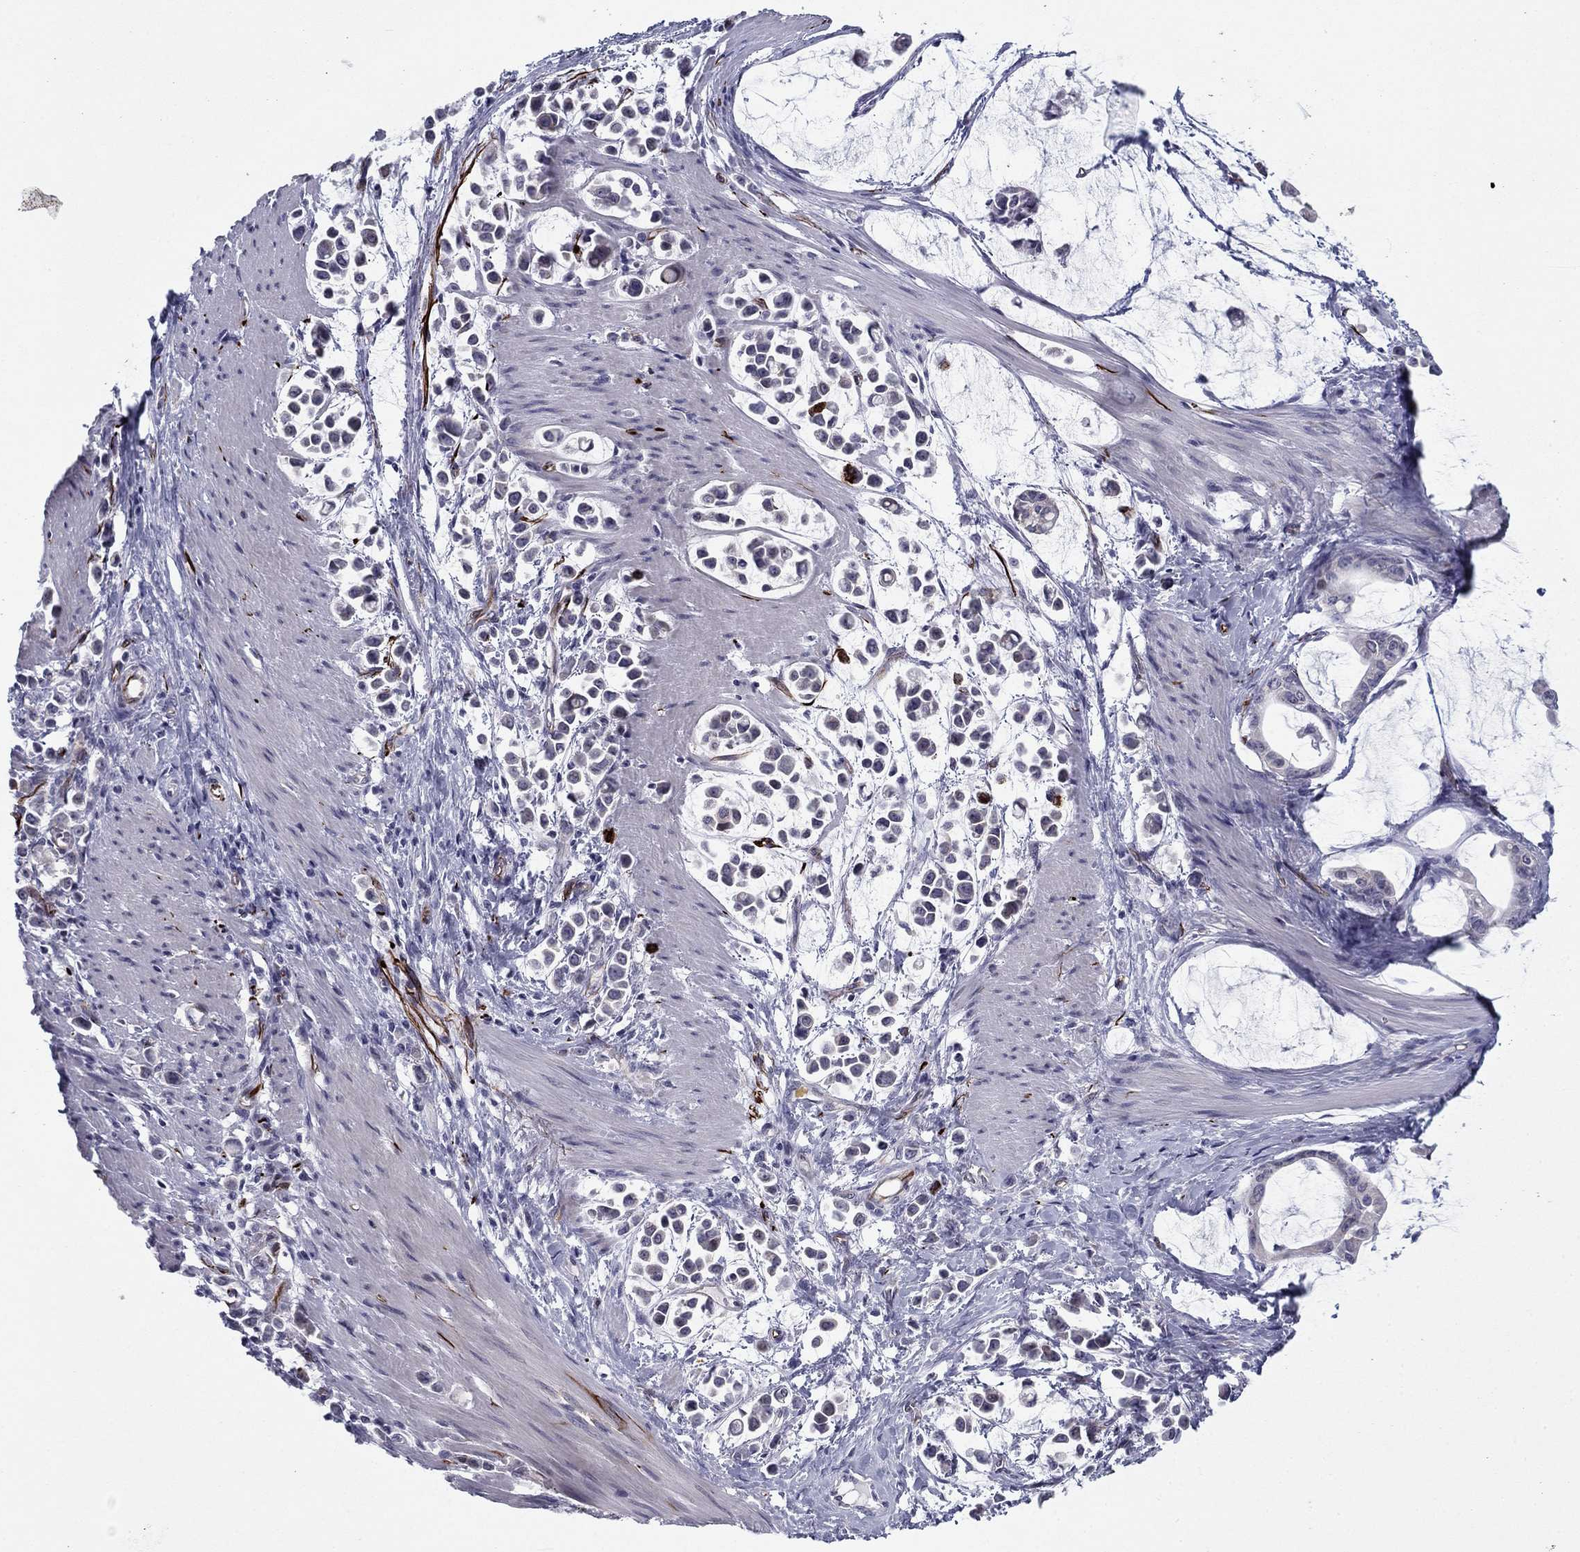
{"staining": {"intensity": "negative", "quantity": "none", "location": "none"}, "tissue": "stomach cancer", "cell_type": "Tumor cells", "image_type": "cancer", "snomed": [{"axis": "morphology", "description": "Adenocarcinoma, NOS"}, {"axis": "topography", "description": "Stomach"}], "caption": "There is no significant positivity in tumor cells of stomach cancer.", "gene": "ANKS4B", "patient": {"sex": "male", "age": 82}}